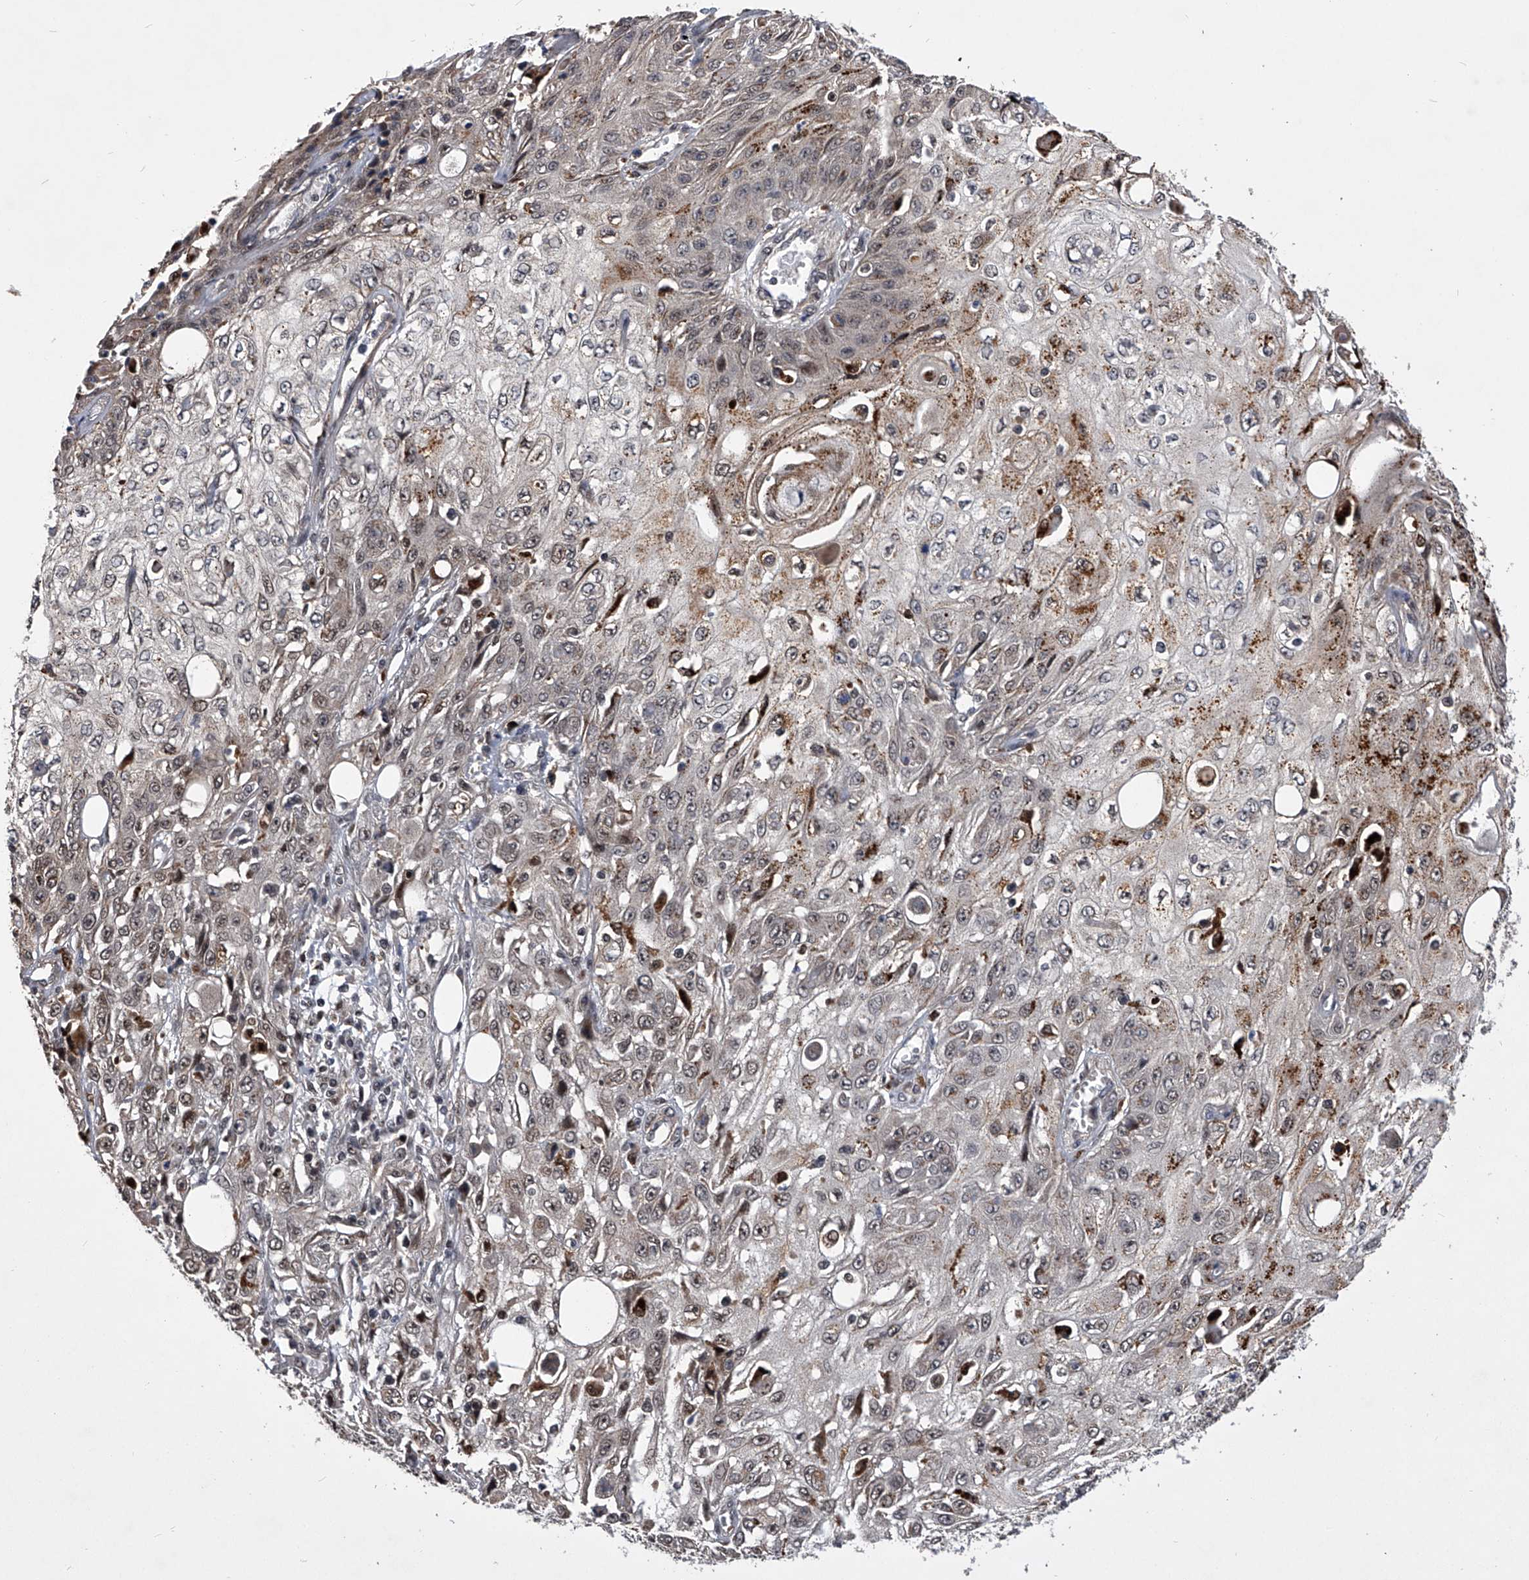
{"staining": {"intensity": "moderate", "quantity": "<25%", "location": "cytoplasmic/membranous,nuclear"}, "tissue": "skin cancer", "cell_type": "Tumor cells", "image_type": "cancer", "snomed": [{"axis": "morphology", "description": "Squamous cell carcinoma, NOS"}, {"axis": "morphology", "description": "Squamous cell carcinoma, metastatic, NOS"}, {"axis": "topography", "description": "Skin"}, {"axis": "topography", "description": "Lymph node"}], "caption": "The image demonstrates immunohistochemical staining of metastatic squamous cell carcinoma (skin). There is moderate cytoplasmic/membranous and nuclear staining is seen in approximately <25% of tumor cells. Using DAB (brown) and hematoxylin (blue) stains, captured at high magnification using brightfield microscopy.", "gene": "CMTR1", "patient": {"sex": "male", "age": 75}}